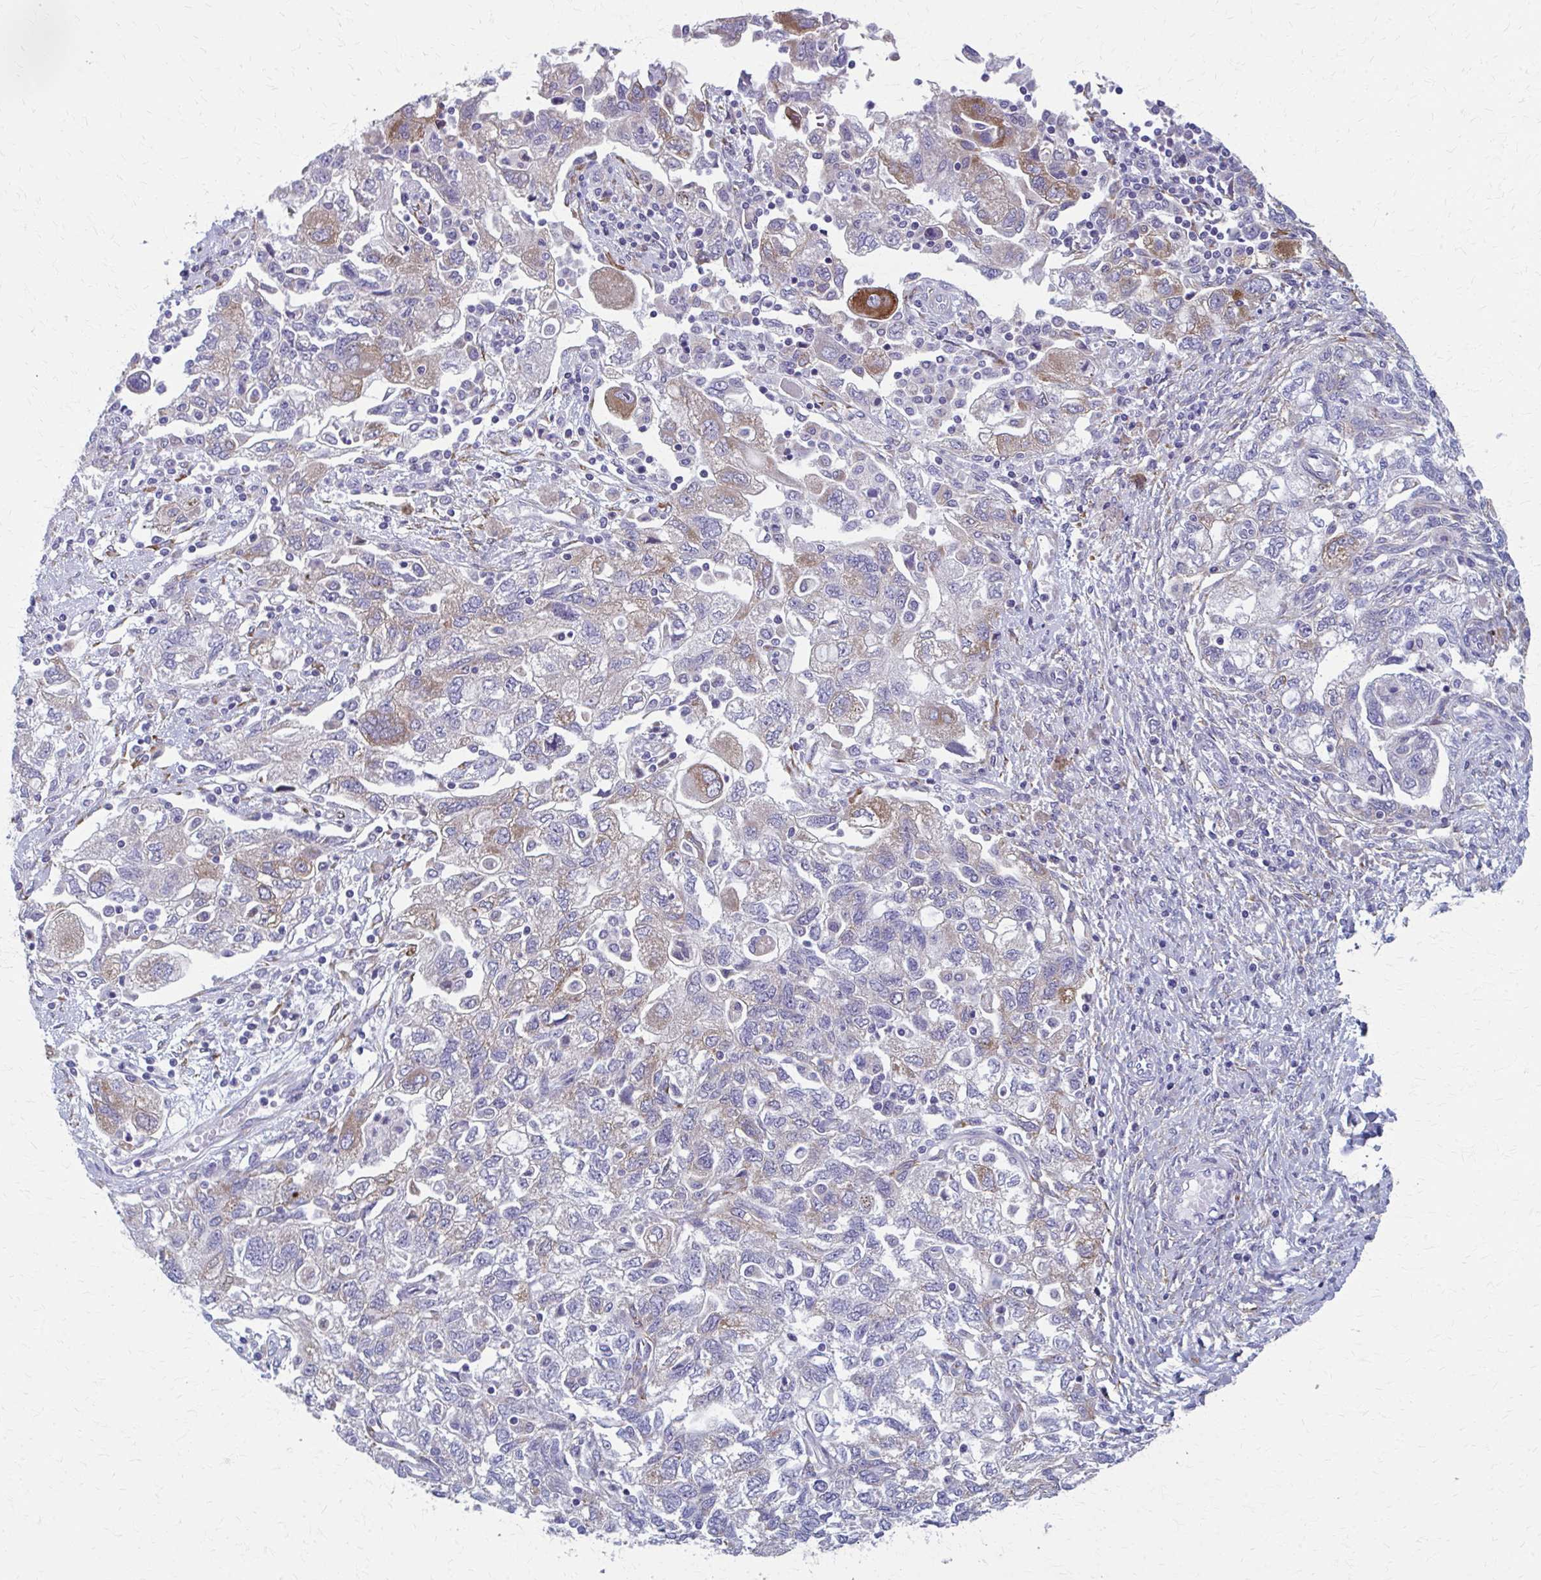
{"staining": {"intensity": "moderate", "quantity": "<25%", "location": "cytoplasmic/membranous"}, "tissue": "ovarian cancer", "cell_type": "Tumor cells", "image_type": "cancer", "snomed": [{"axis": "morphology", "description": "Carcinoma, NOS"}, {"axis": "morphology", "description": "Cystadenocarcinoma, serous, NOS"}, {"axis": "topography", "description": "Ovary"}], "caption": "An immunohistochemistry photomicrograph of neoplastic tissue is shown. Protein staining in brown highlights moderate cytoplasmic/membranous positivity in carcinoma (ovarian) within tumor cells. Nuclei are stained in blue.", "gene": "SPATS2L", "patient": {"sex": "female", "age": 69}}